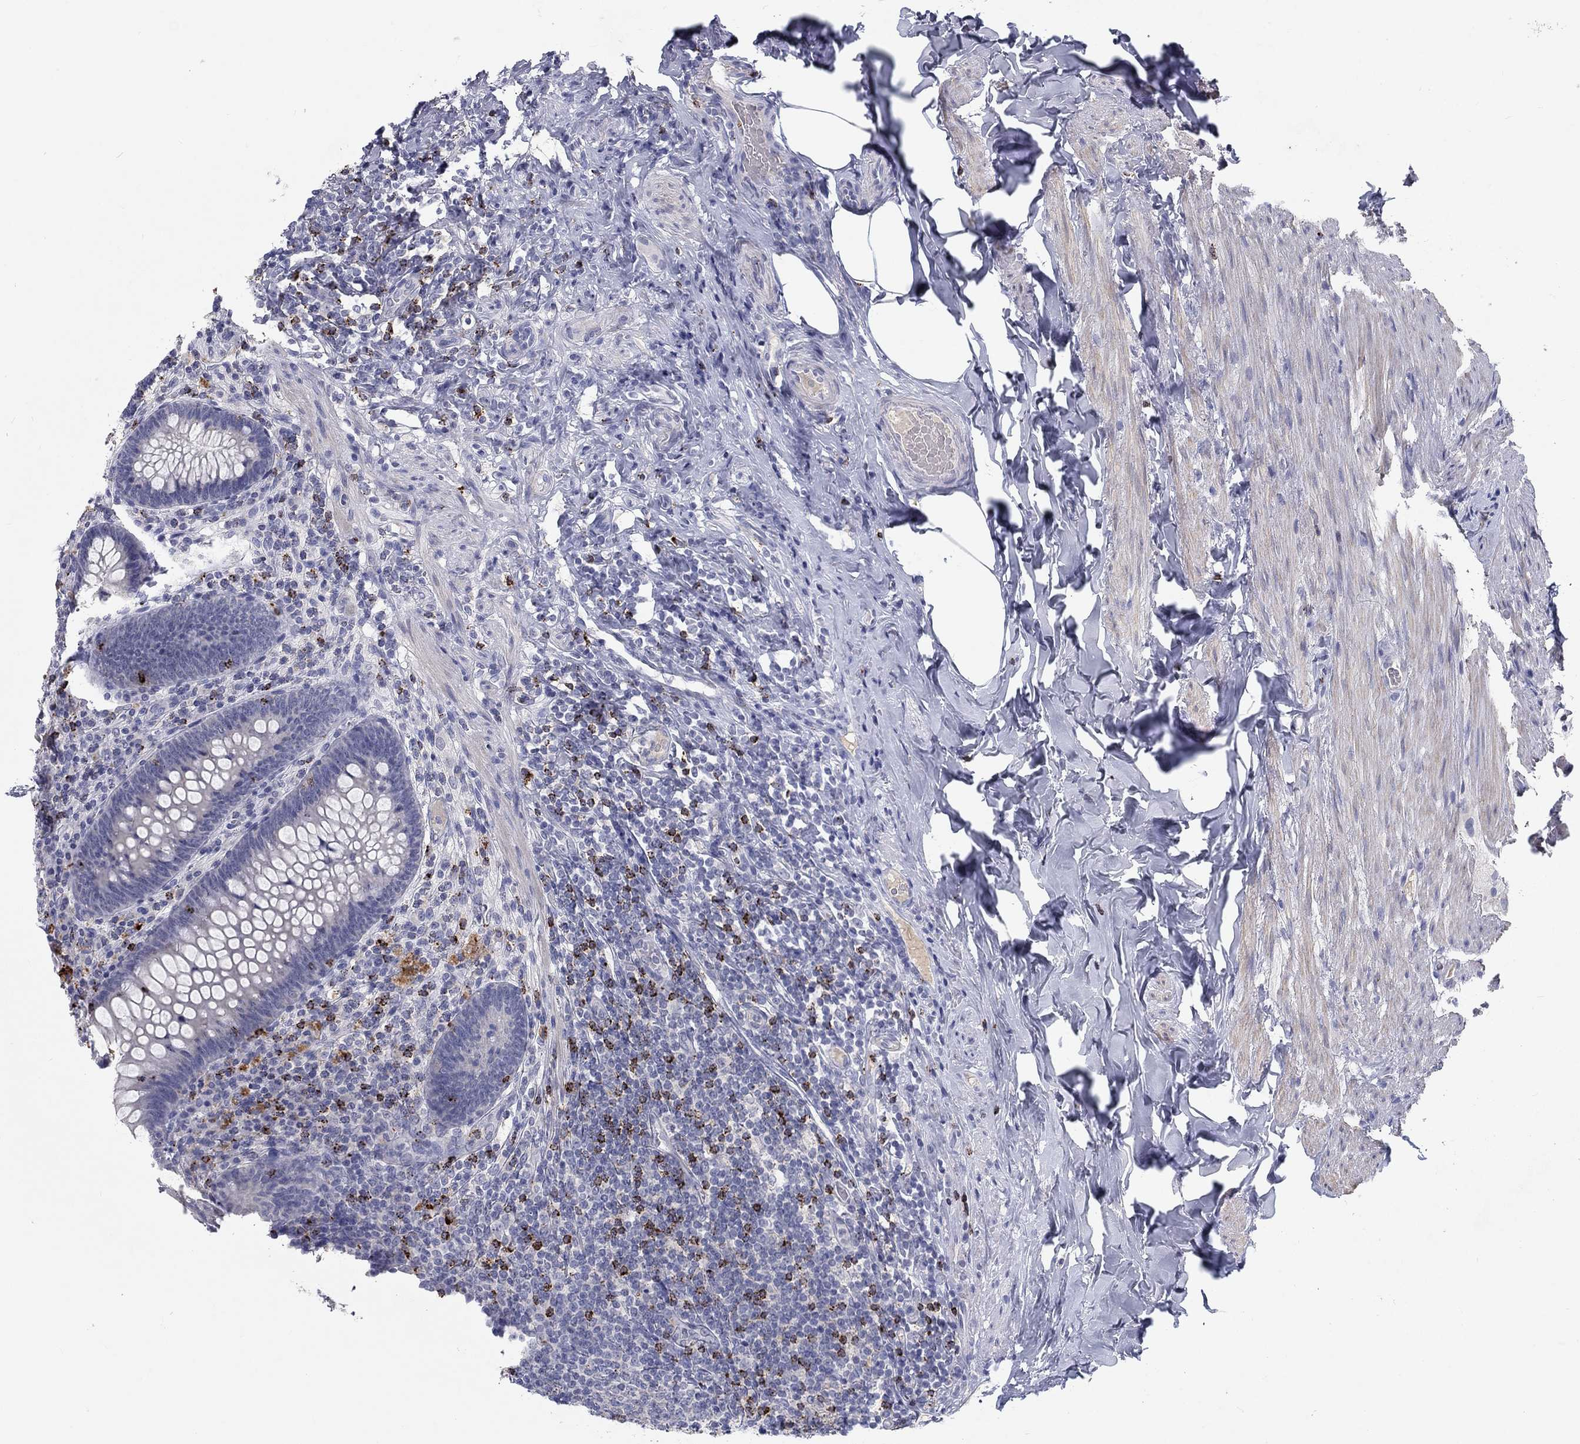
{"staining": {"intensity": "negative", "quantity": "none", "location": "none"}, "tissue": "appendix", "cell_type": "Glandular cells", "image_type": "normal", "snomed": [{"axis": "morphology", "description": "Normal tissue, NOS"}, {"axis": "topography", "description": "Appendix"}], "caption": "DAB (3,3'-diaminobenzidine) immunohistochemical staining of normal appendix displays no significant staining in glandular cells. Nuclei are stained in blue.", "gene": "GZMA", "patient": {"sex": "male", "age": 47}}